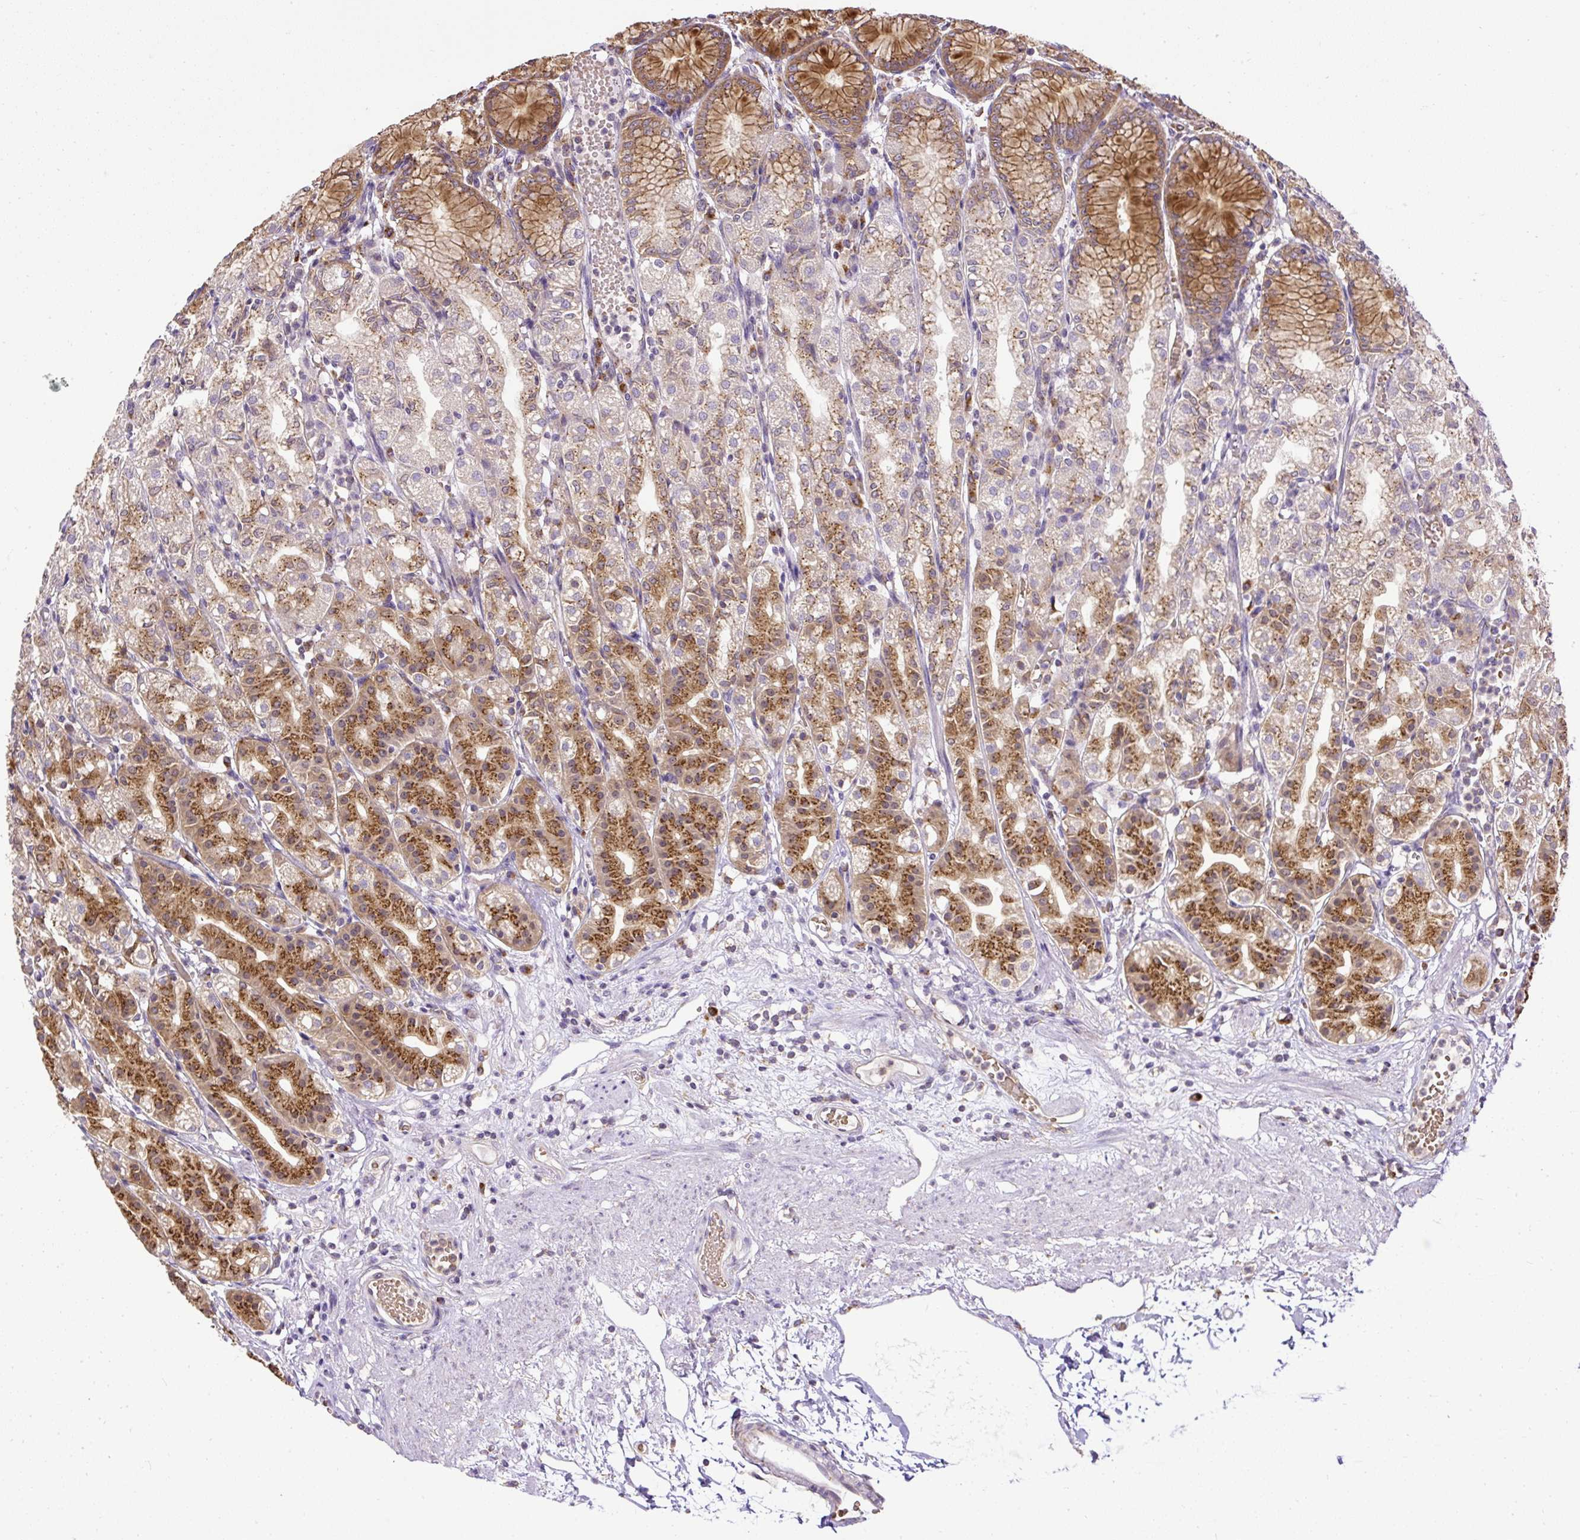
{"staining": {"intensity": "strong", "quantity": "25%-75%", "location": "cytoplasmic/membranous"}, "tissue": "stomach", "cell_type": "Glandular cells", "image_type": "normal", "snomed": [{"axis": "morphology", "description": "Normal tissue, NOS"}, {"axis": "topography", "description": "Stomach"}], "caption": "About 25%-75% of glandular cells in benign human stomach exhibit strong cytoplasmic/membranous protein staining as visualized by brown immunohistochemical staining.", "gene": "SMC4", "patient": {"sex": "female", "age": 57}}